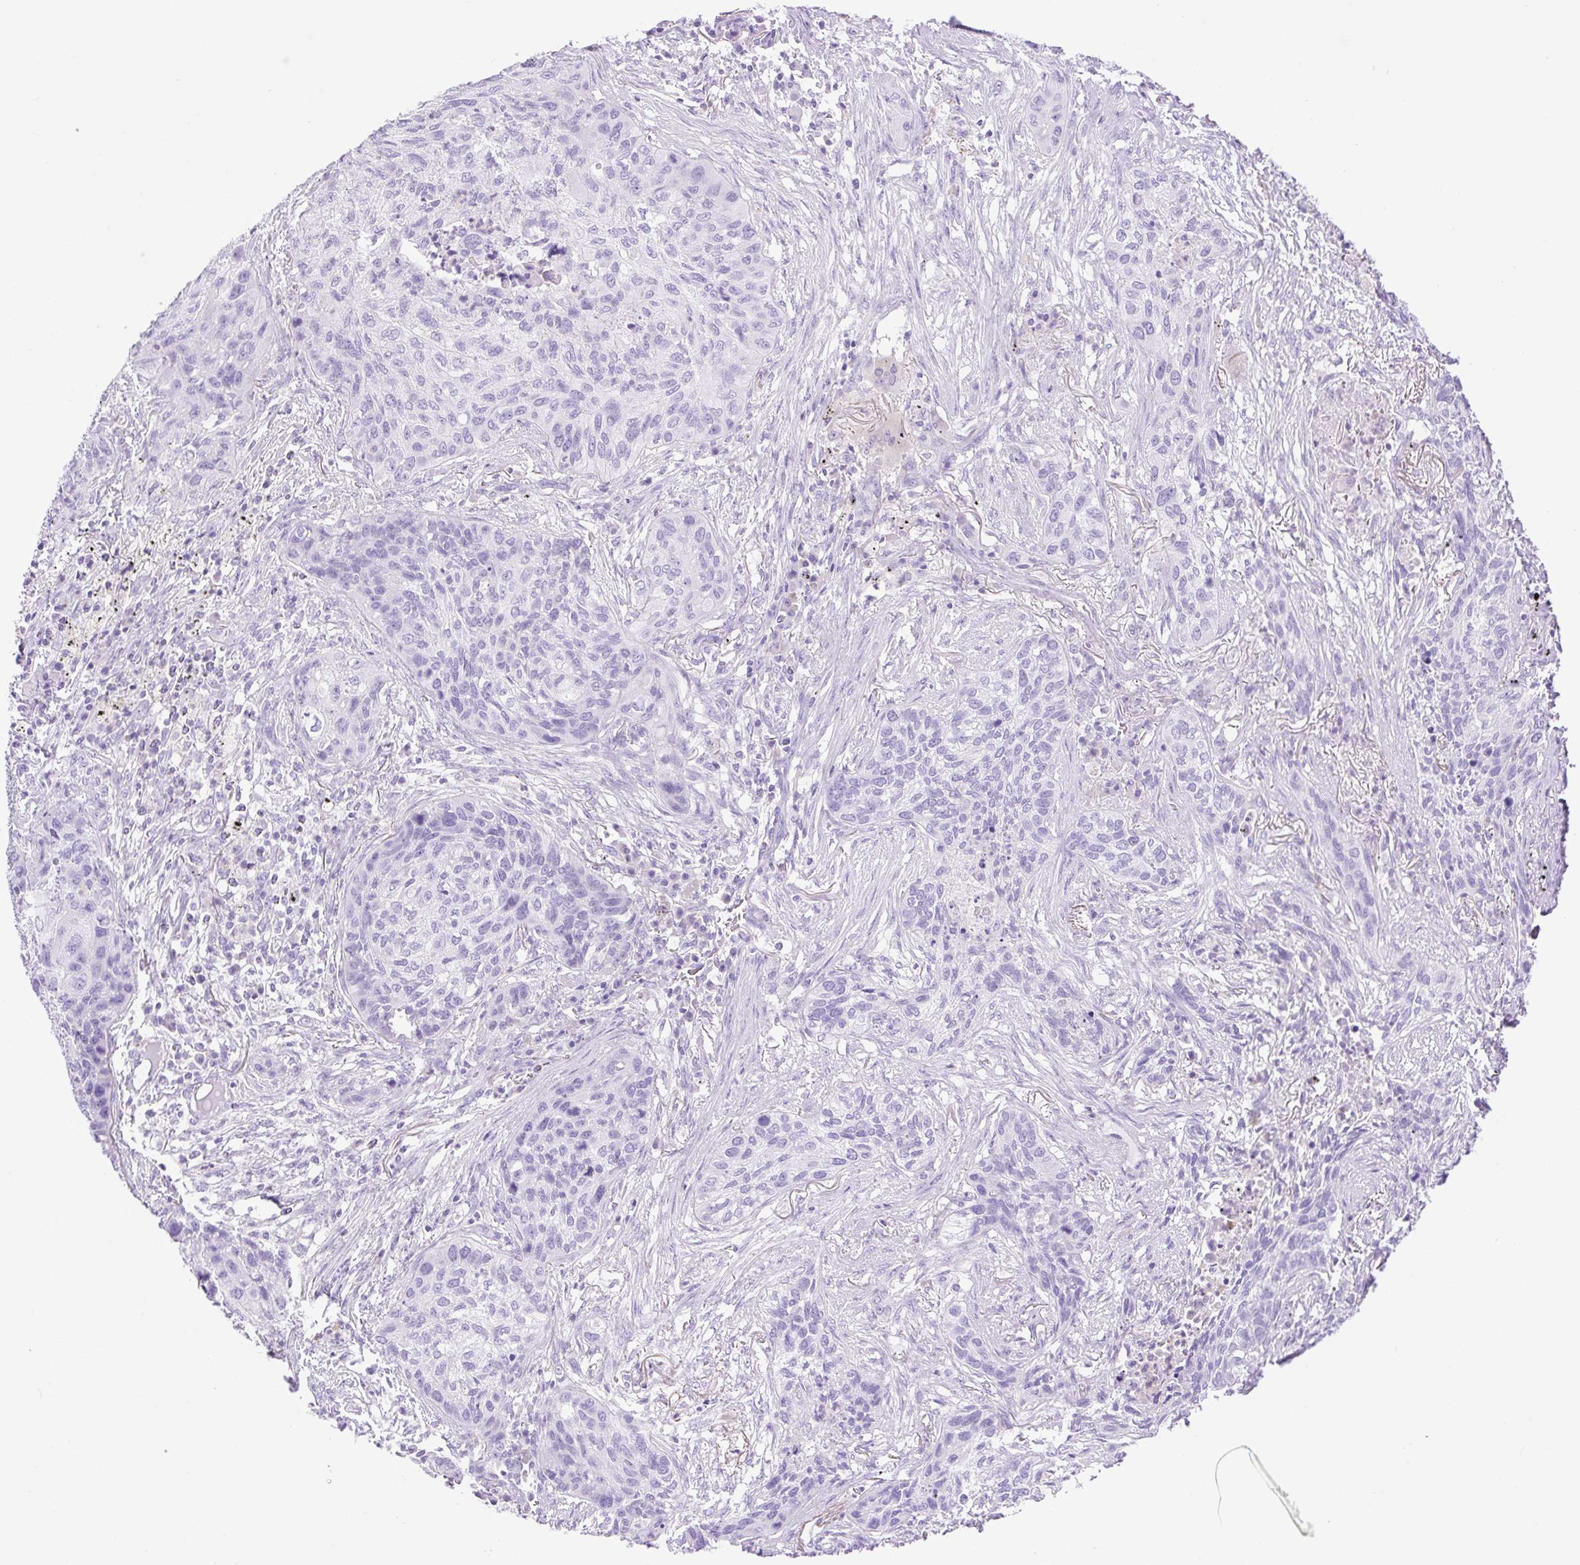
{"staining": {"intensity": "negative", "quantity": "none", "location": "none"}, "tissue": "lung cancer", "cell_type": "Tumor cells", "image_type": "cancer", "snomed": [{"axis": "morphology", "description": "Squamous cell carcinoma, NOS"}, {"axis": "topography", "description": "Lung"}], "caption": "Tumor cells are negative for brown protein staining in squamous cell carcinoma (lung).", "gene": "SLC25A40", "patient": {"sex": "female", "age": 63}}